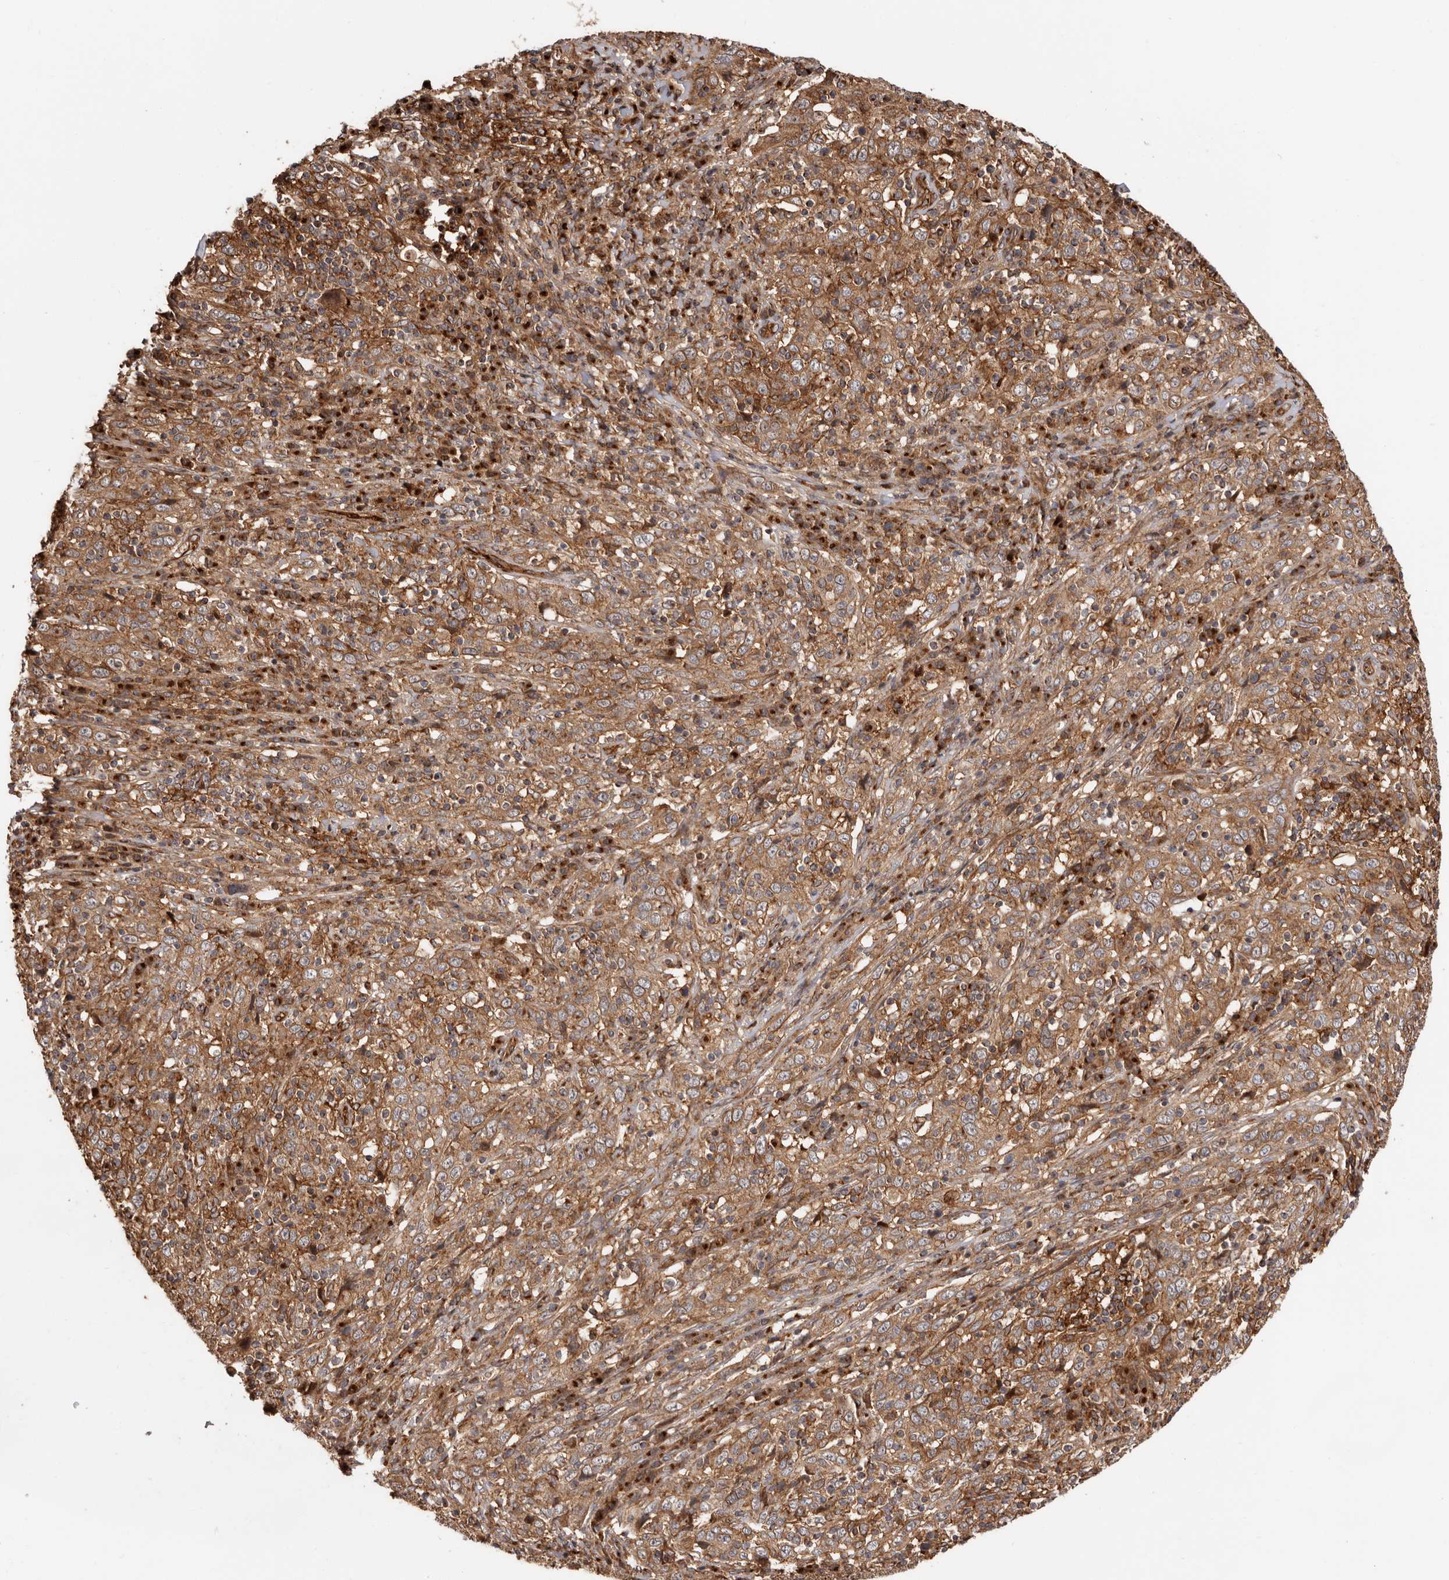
{"staining": {"intensity": "strong", "quantity": ">75%", "location": "cytoplasmic/membranous"}, "tissue": "cervical cancer", "cell_type": "Tumor cells", "image_type": "cancer", "snomed": [{"axis": "morphology", "description": "Squamous cell carcinoma, NOS"}, {"axis": "topography", "description": "Cervix"}], "caption": "This photomicrograph reveals IHC staining of cervical squamous cell carcinoma, with high strong cytoplasmic/membranous expression in approximately >75% of tumor cells.", "gene": "GPR27", "patient": {"sex": "female", "age": 46}}